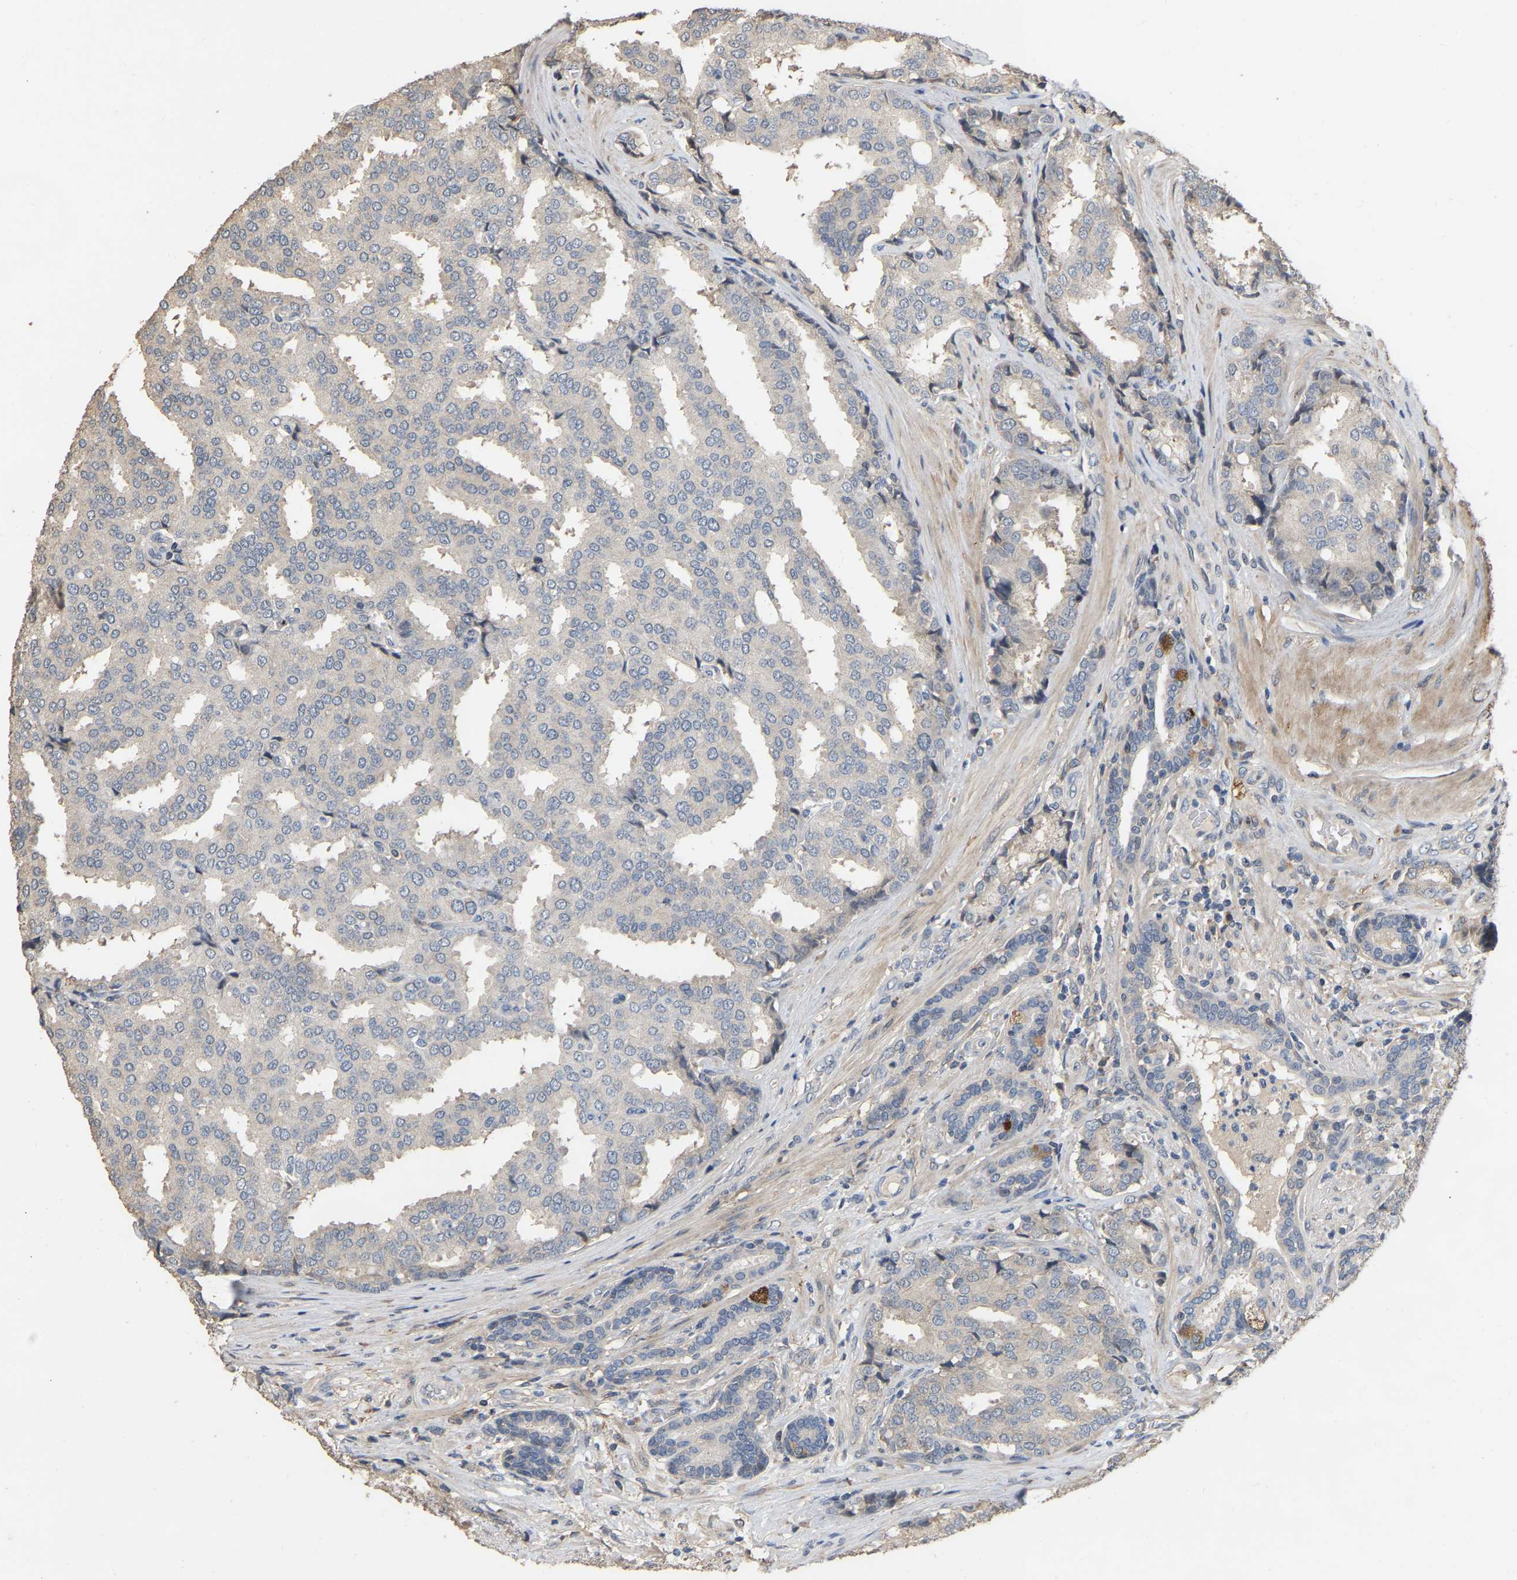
{"staining": {"intensity": "negative", "quantity": "none", "location": "none"}, "tissue": "prostate cancer", "cell_type": "Tumor cells", "image_type": "cancer", "snomed": [{"axis": "morphology", "description": "Adenocarcinoma, High grade"}, {"axis": "topography", "description": "Prostate"}], "caption": "The micrograph exhibits no staining of tumor cells in prostate cancer. Brightfield microscopy of immunohistochemistry stained with DAB (3,3'-diaminobenzidine) (brown) and hematoxylin (blue), captured at high magnification.", "gene": "NCS1", "patient": {"sex": "male", "age": 50}}